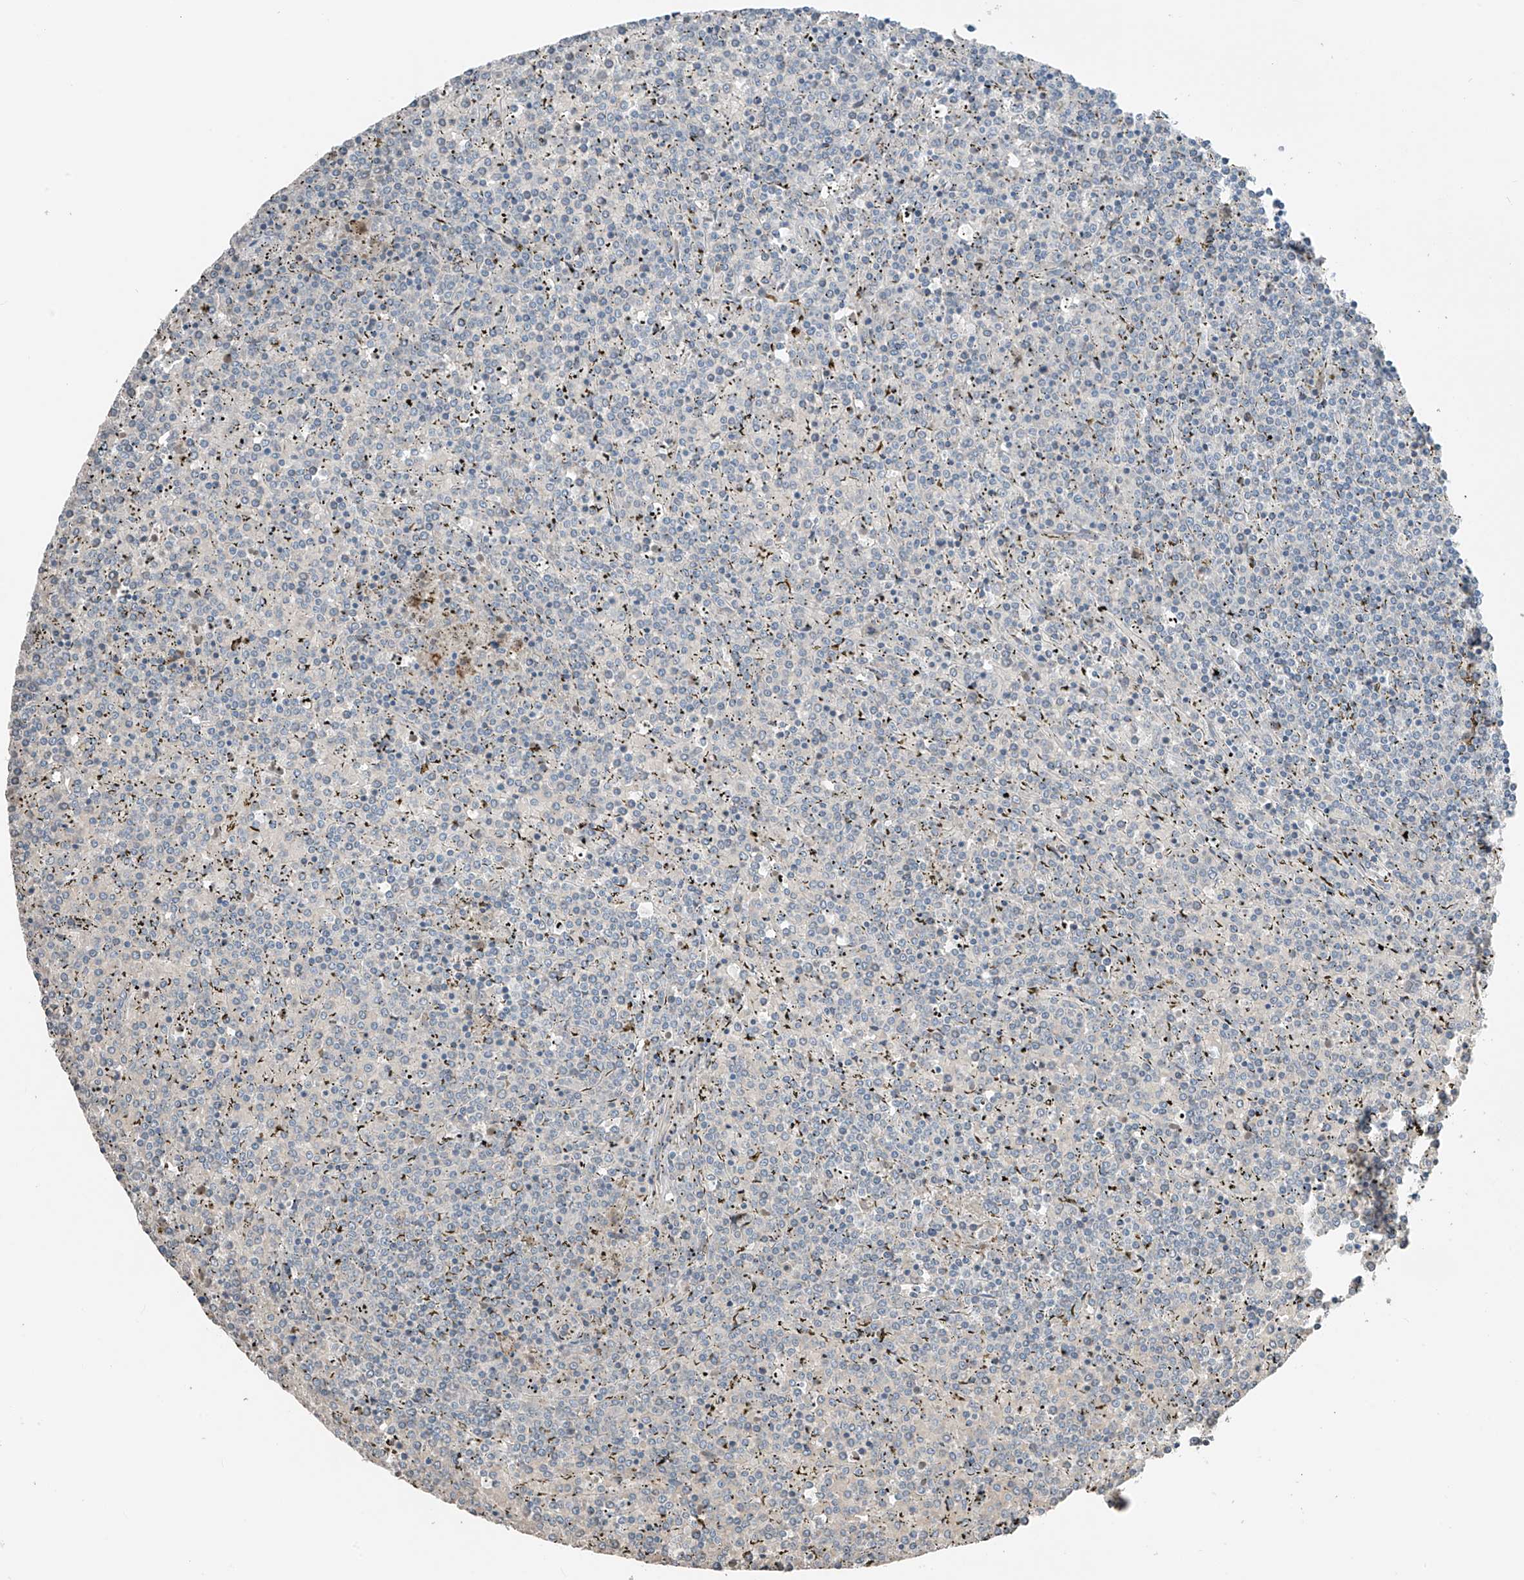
{"staining": {"intensity": "negative", "quantity": "none", "location": "none"}, "tissue": "lymphoma", "cell_type": "Tumor cells", "image_type": "cancer", "snomed": [{"axis": "morphology", "description": "Malignant lymphoma, non-Hodgkin's type, Low grade"}, {"axis": "topography", "description": "Spleen"}], "caption": "There is no significant positivity in tumor cells of malignant lymphoma, non-Hodgkin's type (low-grade). (Brightfield microscopy of DAB (3,3'-diaminobenzidine) immunohistochemistry (IHC) at high magnification).", "gene": "HOXA11", "patient": {"sex": "female", "age": 19}}